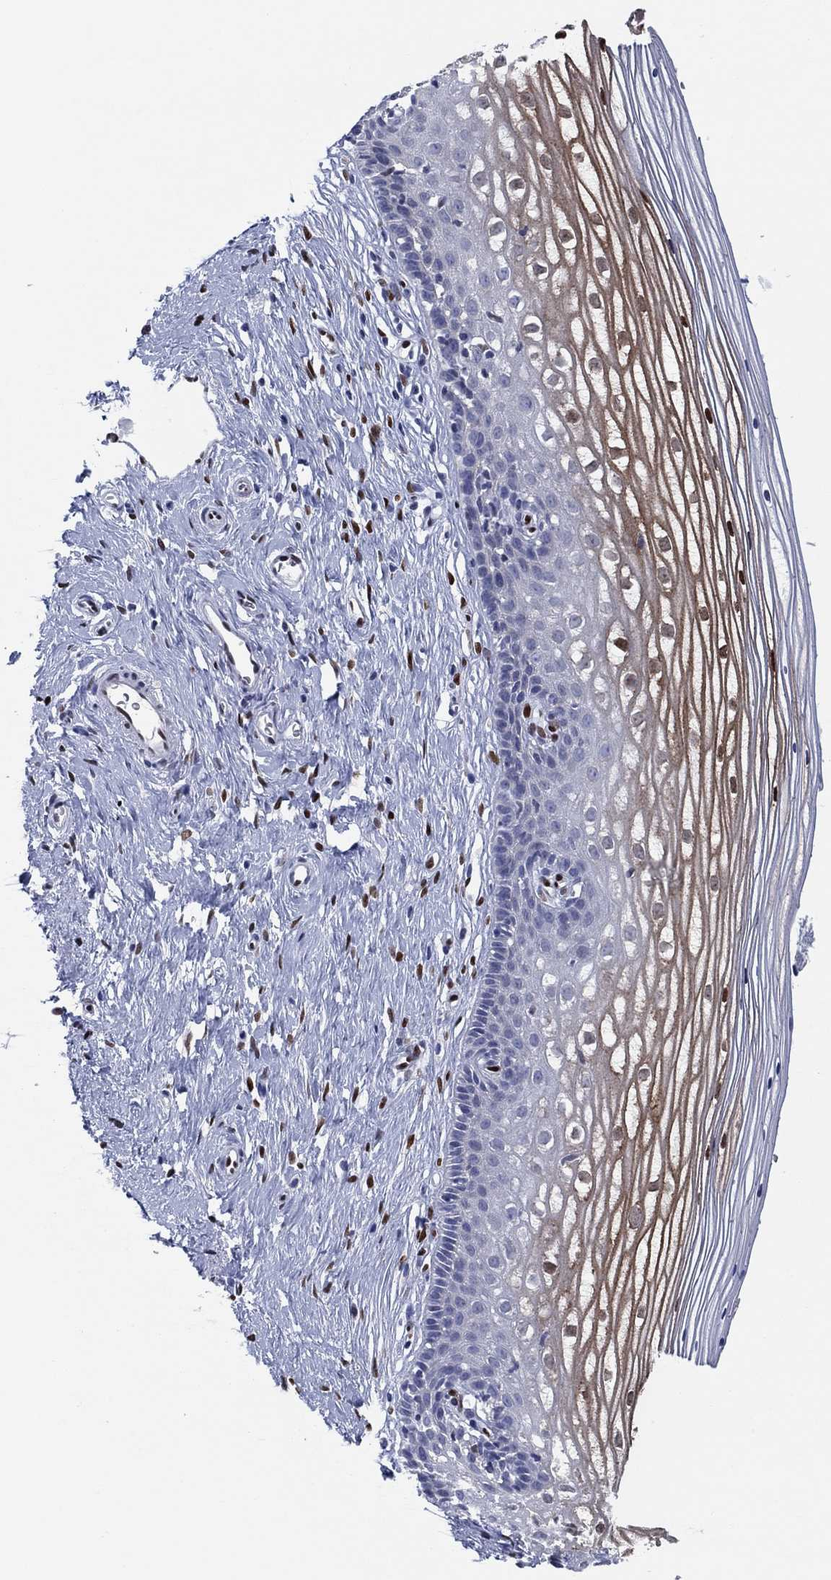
{"staining": {"intensity": "negative", "quantity": "none", "location": "none"}, "tissue": "cervix", "cell_type": "Glandular cells", "image_type": "normal", "snomed": [{"axis": "morphology", "description": "Normal tissue, NOS"}, {"axis": "topography", "description": "Cervix"}], "caption": "Immunohistochemical staining of unremarkable cervix displays no significant positivity in glandular cells.", "gene": "ZEB1", "patient": {"sex": "female", "age": 40}}